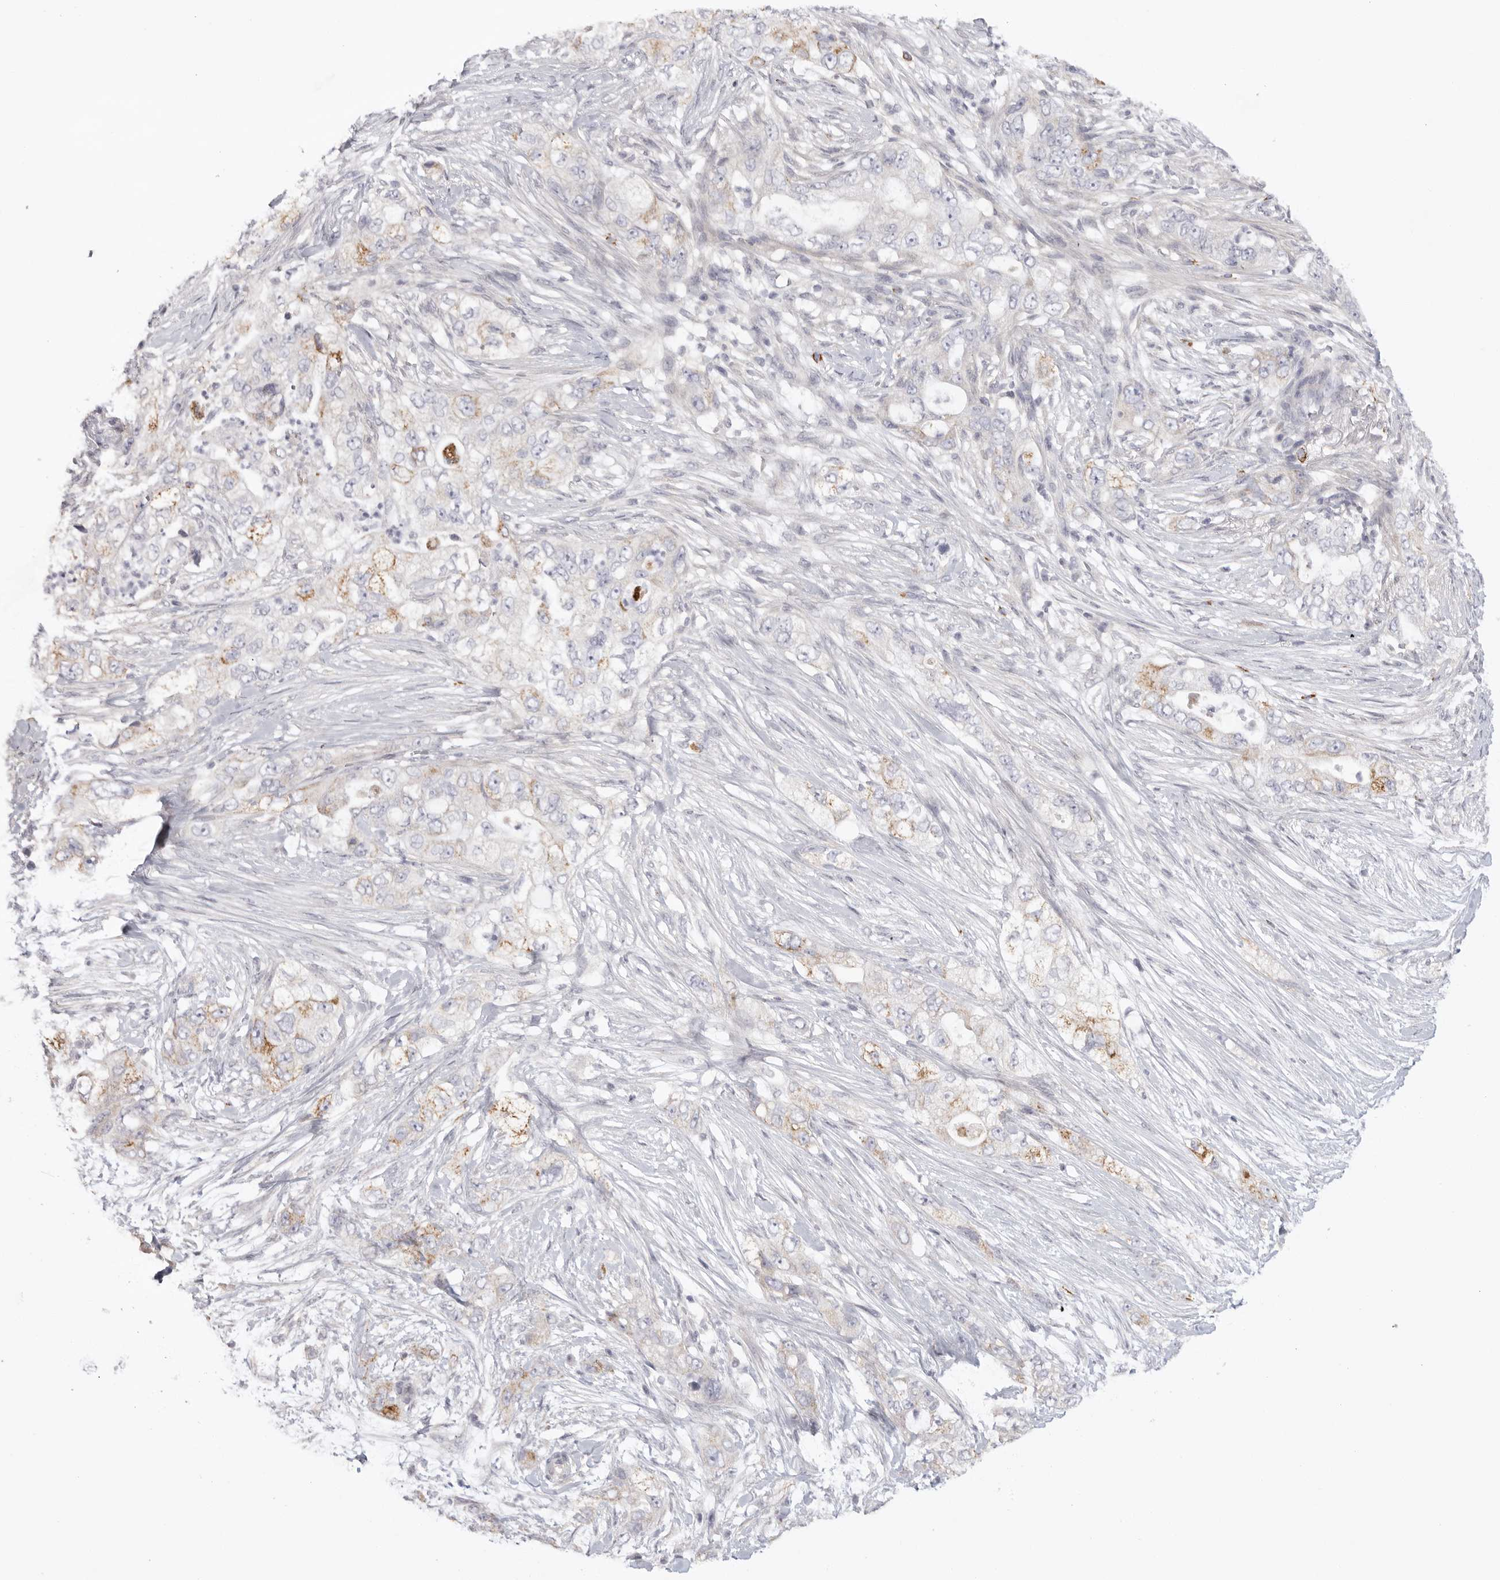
{"staining": {"intensity": "moderate", "quantity": "<25%", "location": "cytoplasmic/membranous"}, "tissue": "pancreatic cancer", "cell_type": "Tumor cells", "image_type": "cancer", "snomed": [{"axis": "morphology", "description": "Adenocarcinoma, NOS"}, {"axis": "topography", "description": "Pancreas"}], "caption": "Immunohistochemistry of human pancreatic adenocarcinoma shows low levels of moderate cytoplasmic/membranous staining in about <25% of tumor cells.", "gene": "ELP3", "patient": {"sex": "female", "age": 73}}